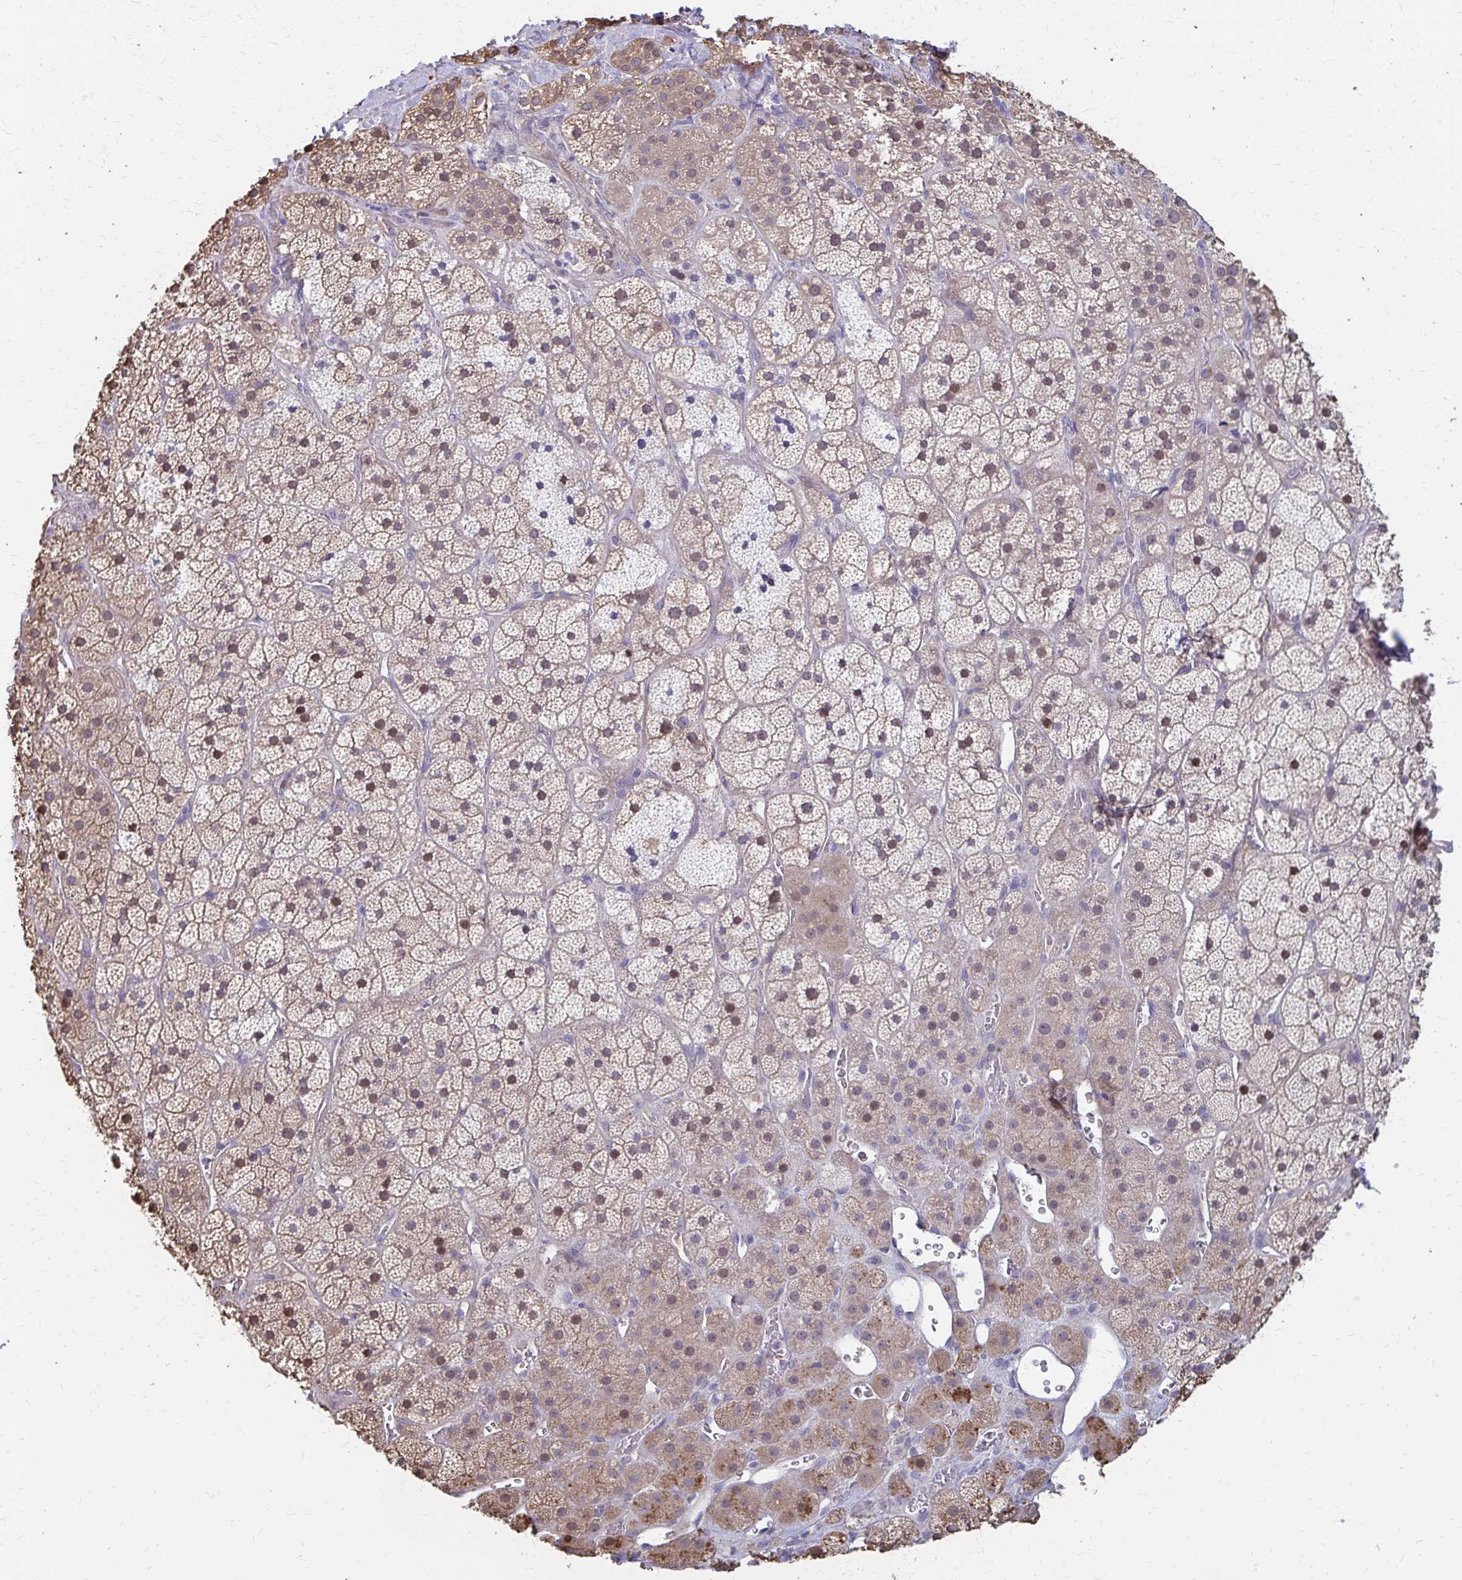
{"staining": {"intensity": "moderate", "quantity": ">75%", "location": "cytoplasmic/membranous,nuclear"}, "tissue": "adrenal gland", "cell_type": "Glandular cells", "image_type": "normal", "snomed": [{"axis": "morphology", "description": "Normal tissue, NOS"}, {"axis": "topography", "description": "Adrenal gland"}], "caption": "Immunohistochemical staining of unremarkable human adrenal gland reveals medium levels of moderate cytoplasmic/membranous,nuclear expression in approximately >75% of glandular cells.", "gene": "IFI44L", "patient": {"sex": "male", "age": 57}}